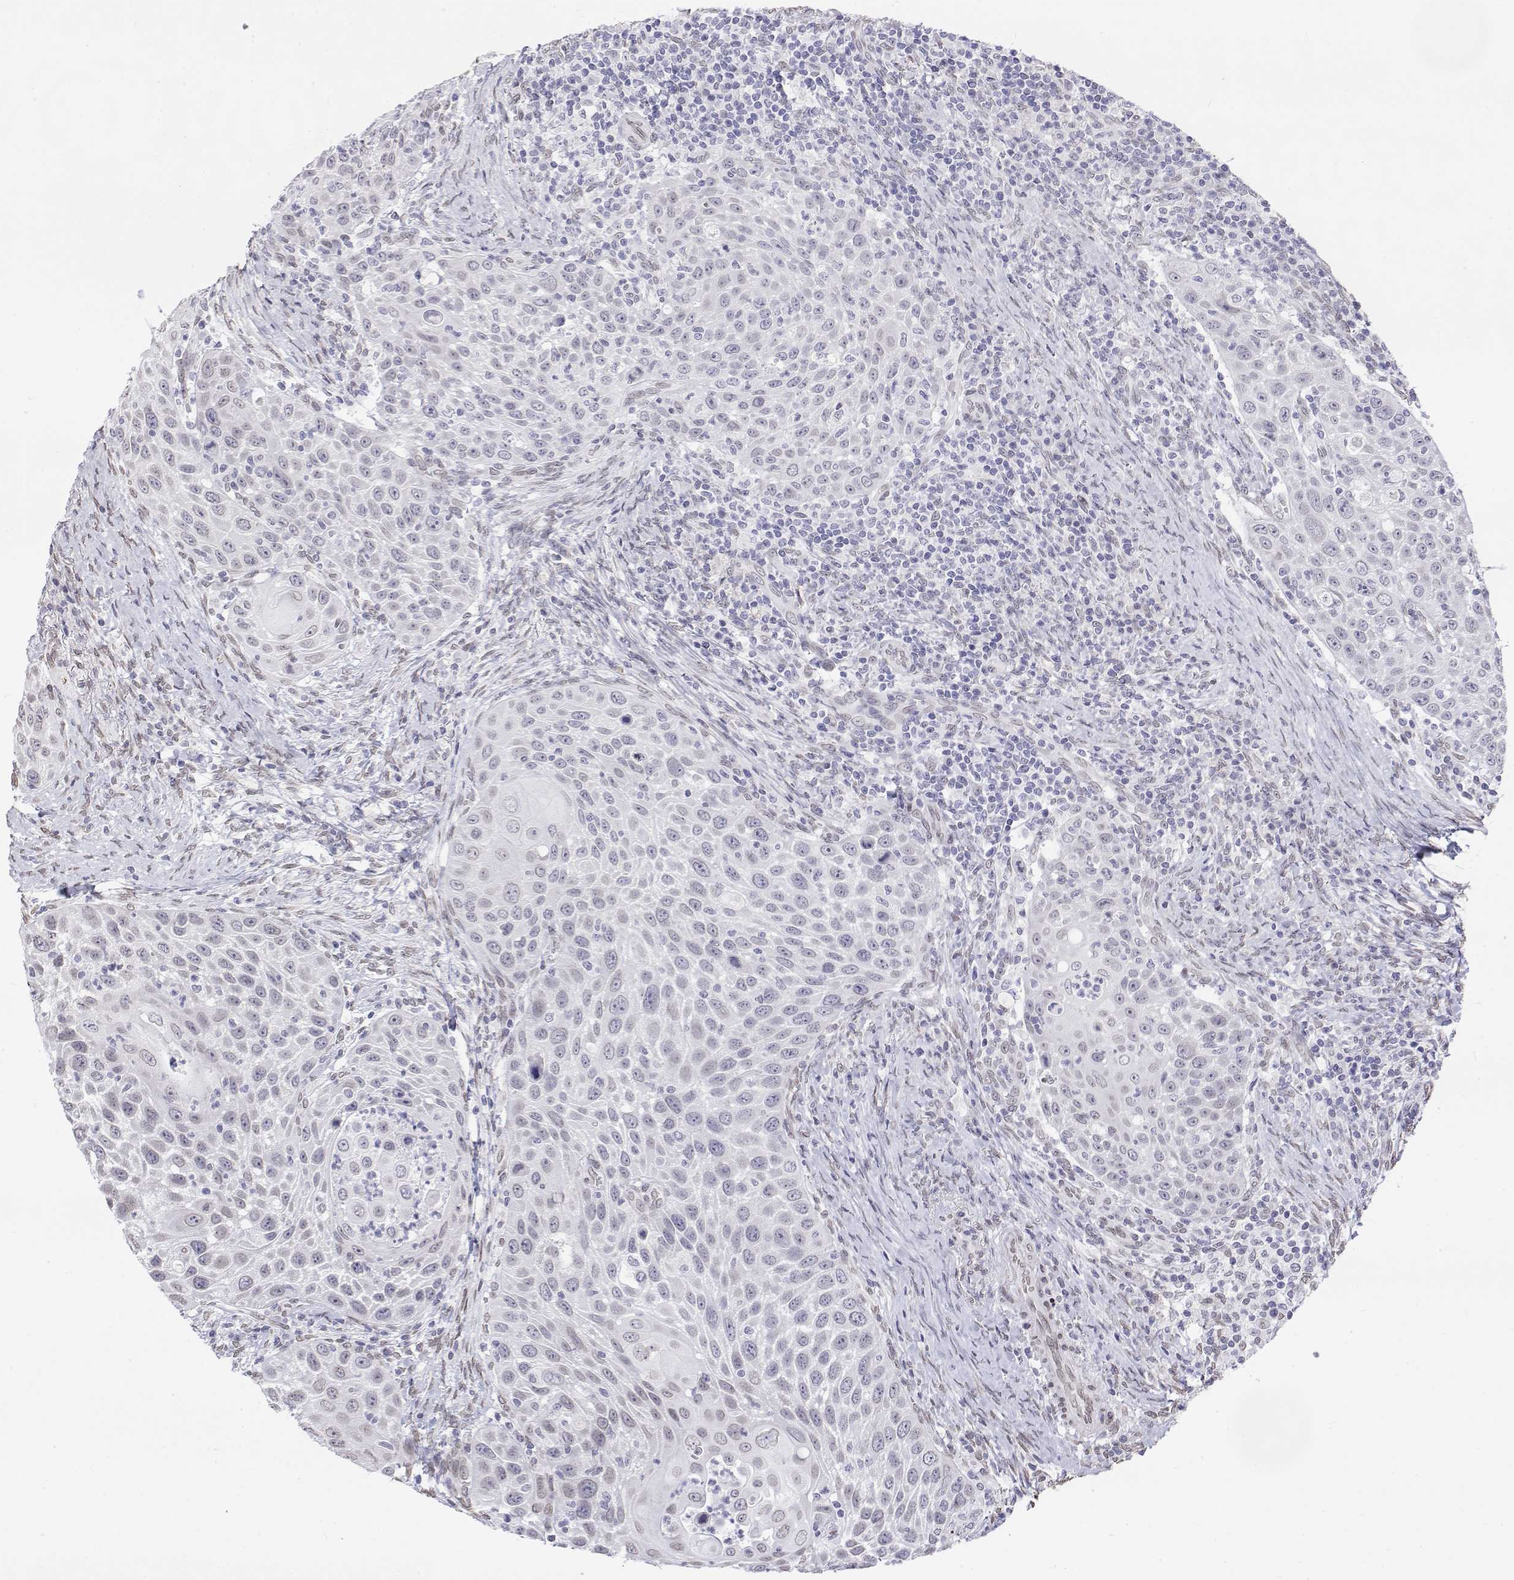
{"staining": {"intensity": "negative", "quantity": "none", "location": "none"}, "tissue": "head and neck cancer", "cell_type": "Tumor cells", "image_type": "cancer", "snomed": [{"axis": "morphology", "description": "Squamous cell carcinoma, NOS"}, {"axis": "topography", "description": "Head-Neck"}], "caption": "Immunohistochemical staining of human head and neck cancer (squamous cell carcinoma) displays no significant positivity in tumor cells. (DAB immunohistochemistry, high magnification).", "gene": "ZNF532", "patient": {"sex": "male", "age": 69}}